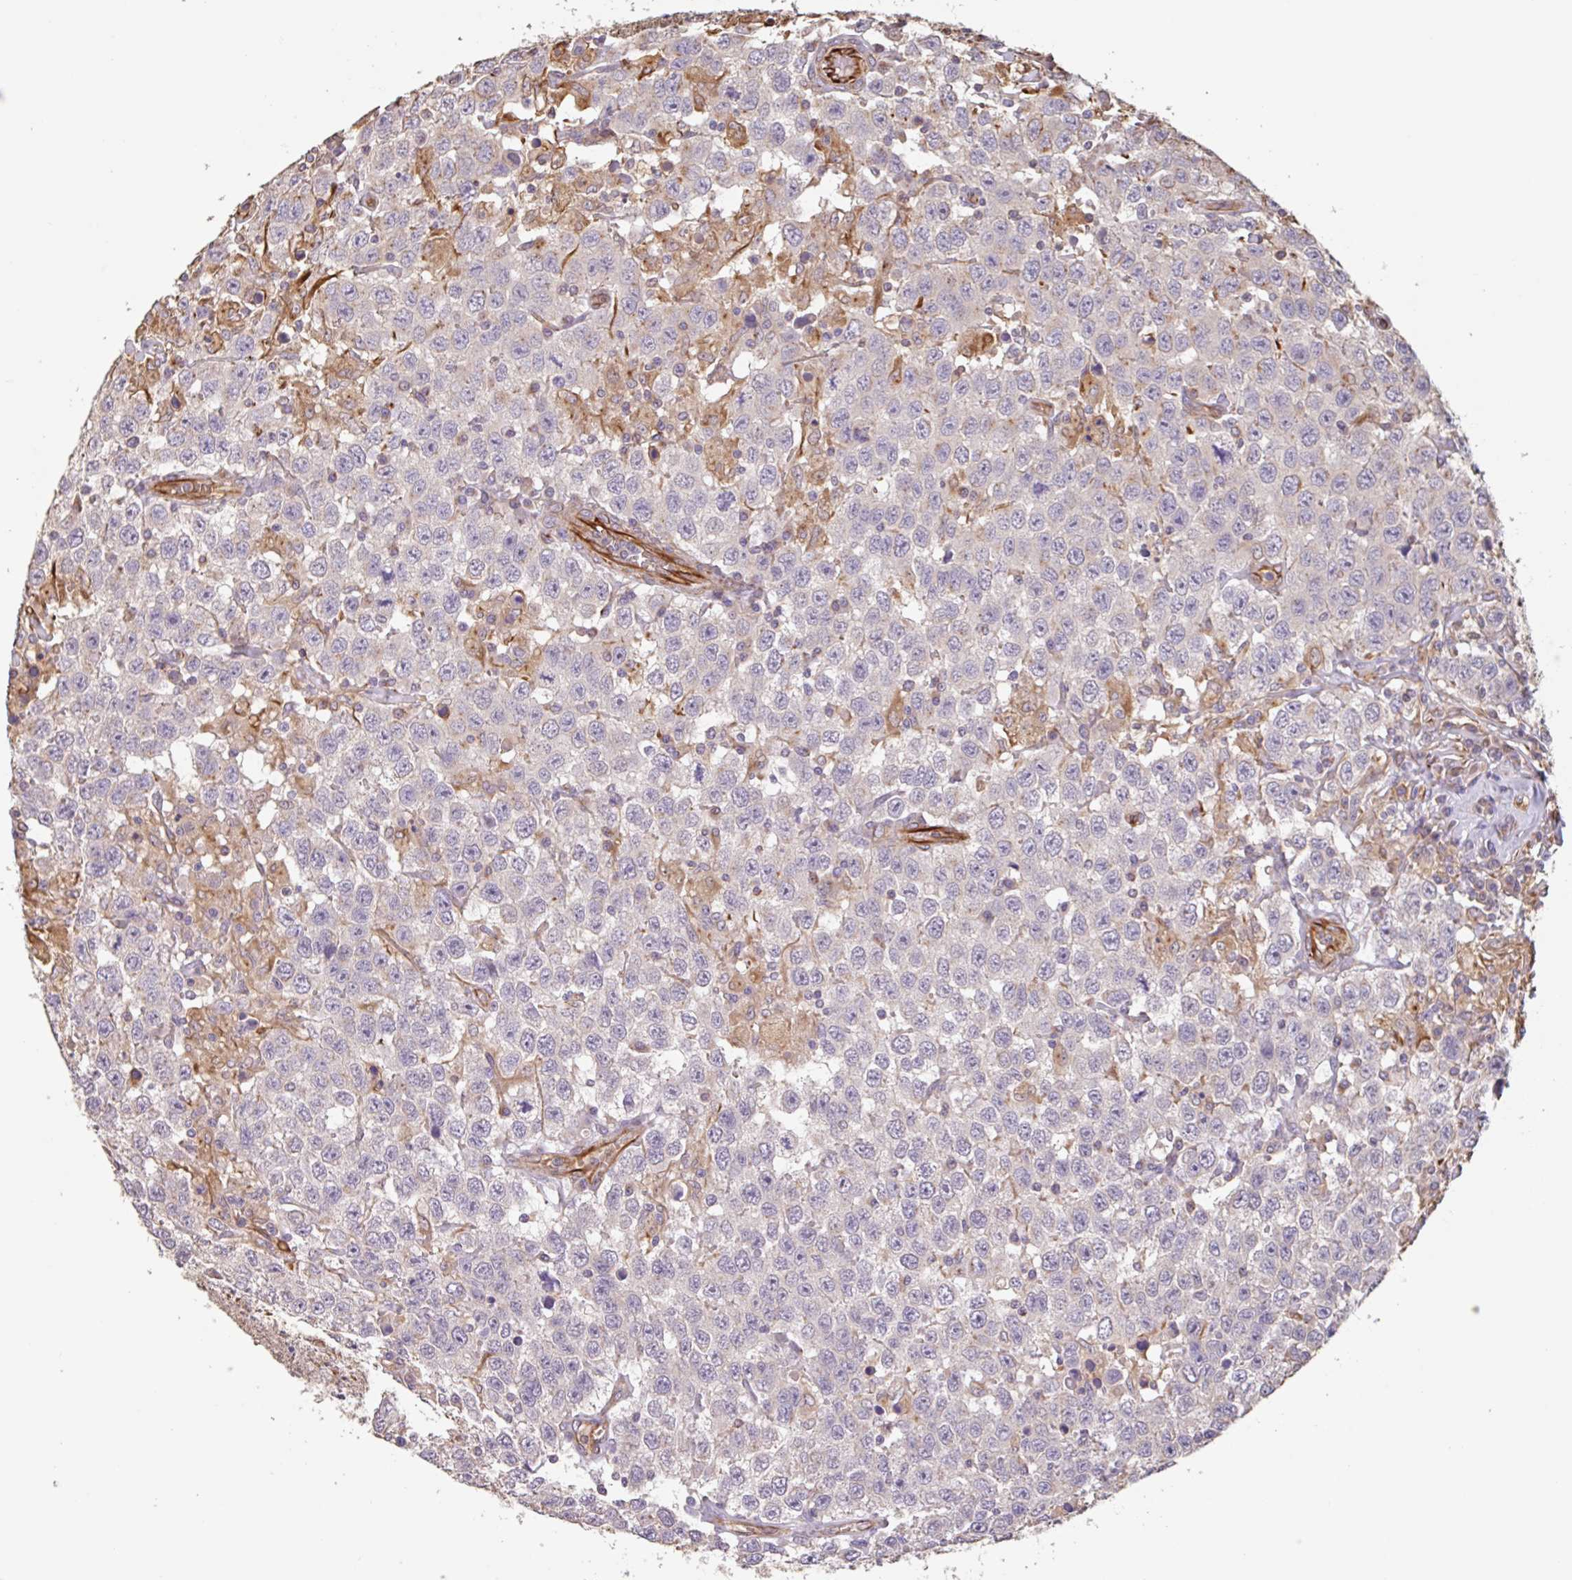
{"staining": {"intensity": "negative", "quantity": "none", "location": "none"}, "tissue": "testis cancer", "cell_type": "Tumor cells", "image_type": "cancer", "snomed": [{"axis": "morphology", "description": "Seminoma, NOS"}, {"axis": "topography", "description": "Testis"}], "caption": "Tumor cells show no significant protein staining in testis cancer.", "gene": "ZNF790", "patient": {"sex": "male", "age": 41}}